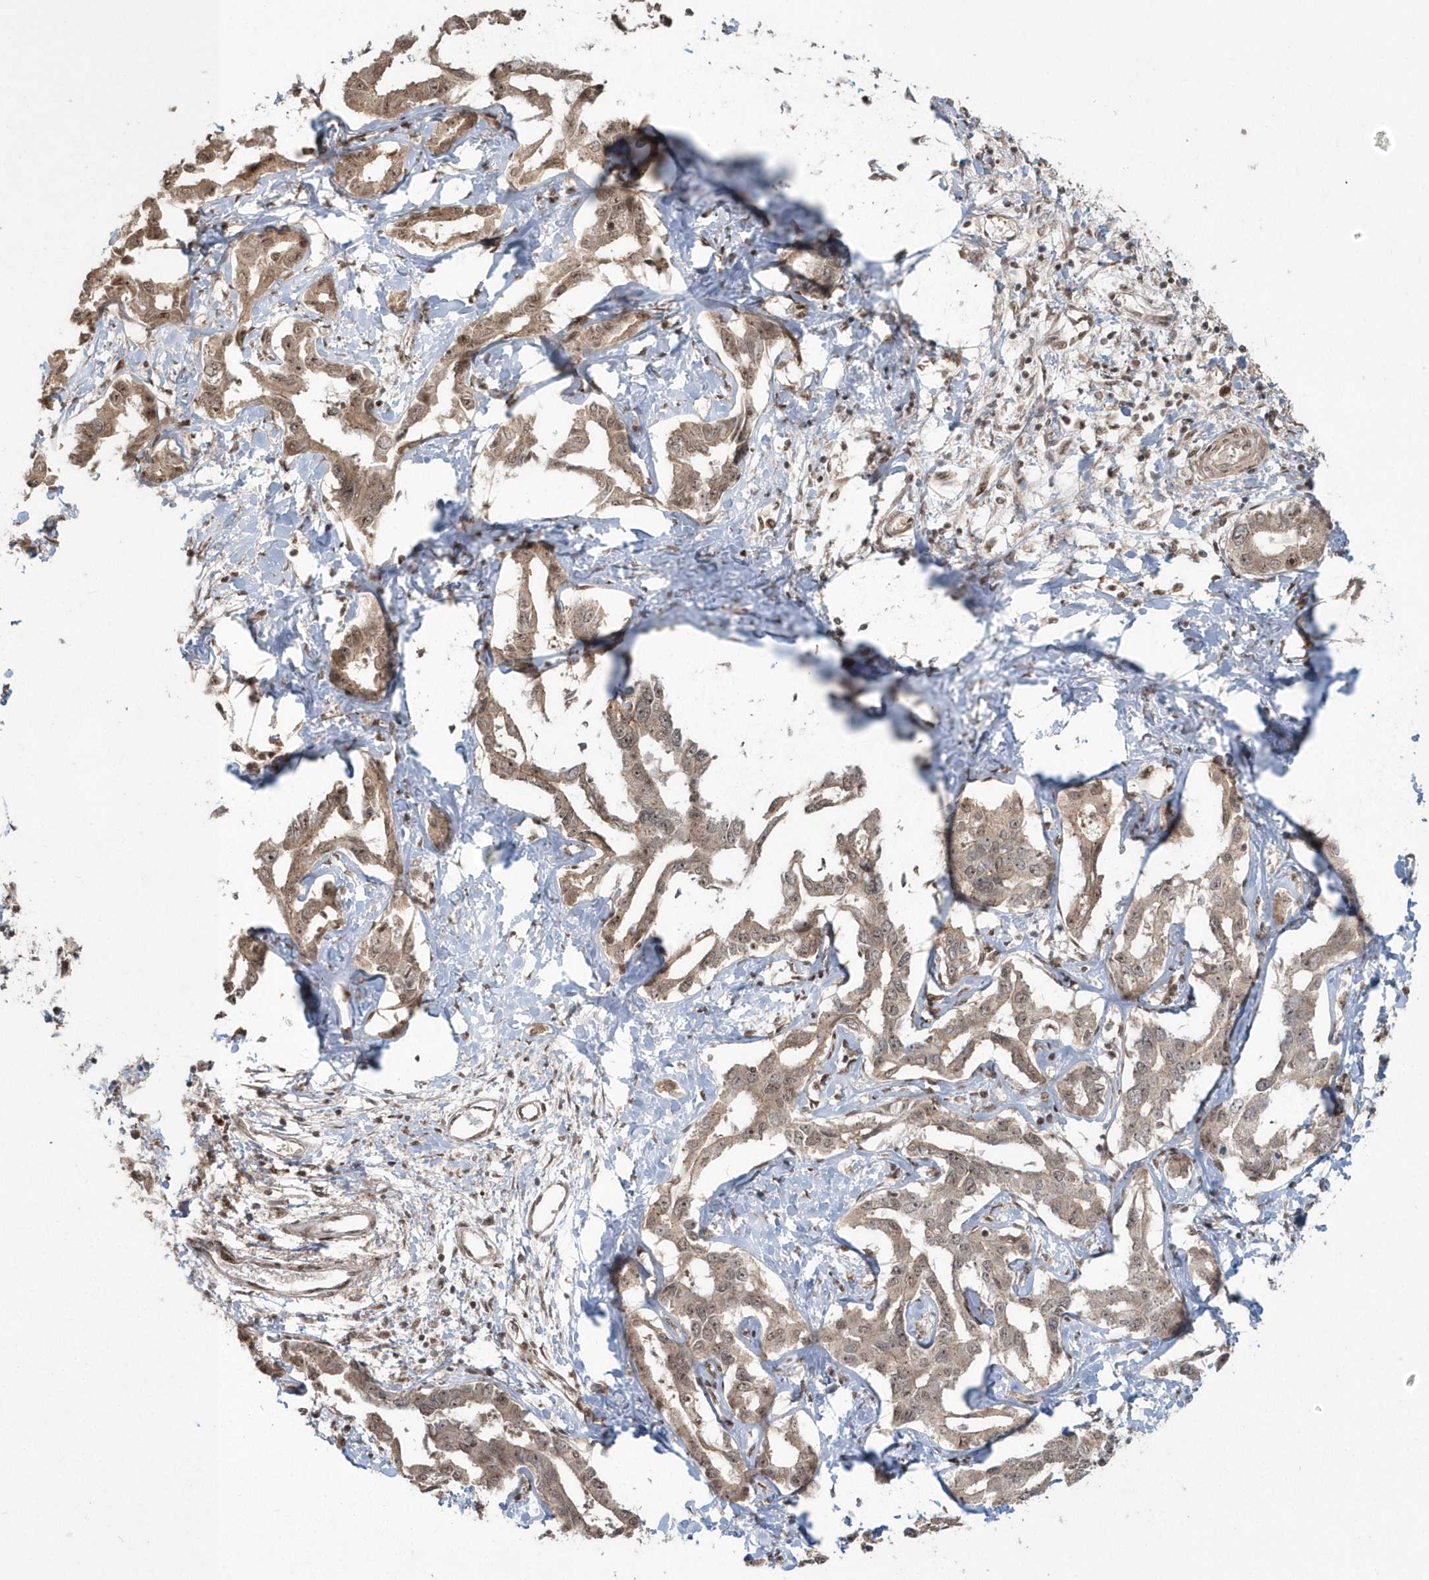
{"staining": {"intensity": "weak", "quantity": ">75%", "location": "cytoplasmic/membranous,nuclear"}, "tissue": "liver cancer", "cell_type": "Tumor cells", "image_type": "cancer", "snomed": [{"axis": "morphology", "description": "Cholangiocarcinoma"}, {"axis": "topography", "description": "Liver"}], "caption": "Immunohistochemistry of liver cancer reveals low levels of weak cytoplasmic/membranous and nuclear positivity in approximately >75% of tumor cells.", "gene": "EPB41L4A", "patient": {"sex": "male", "age": 59}}